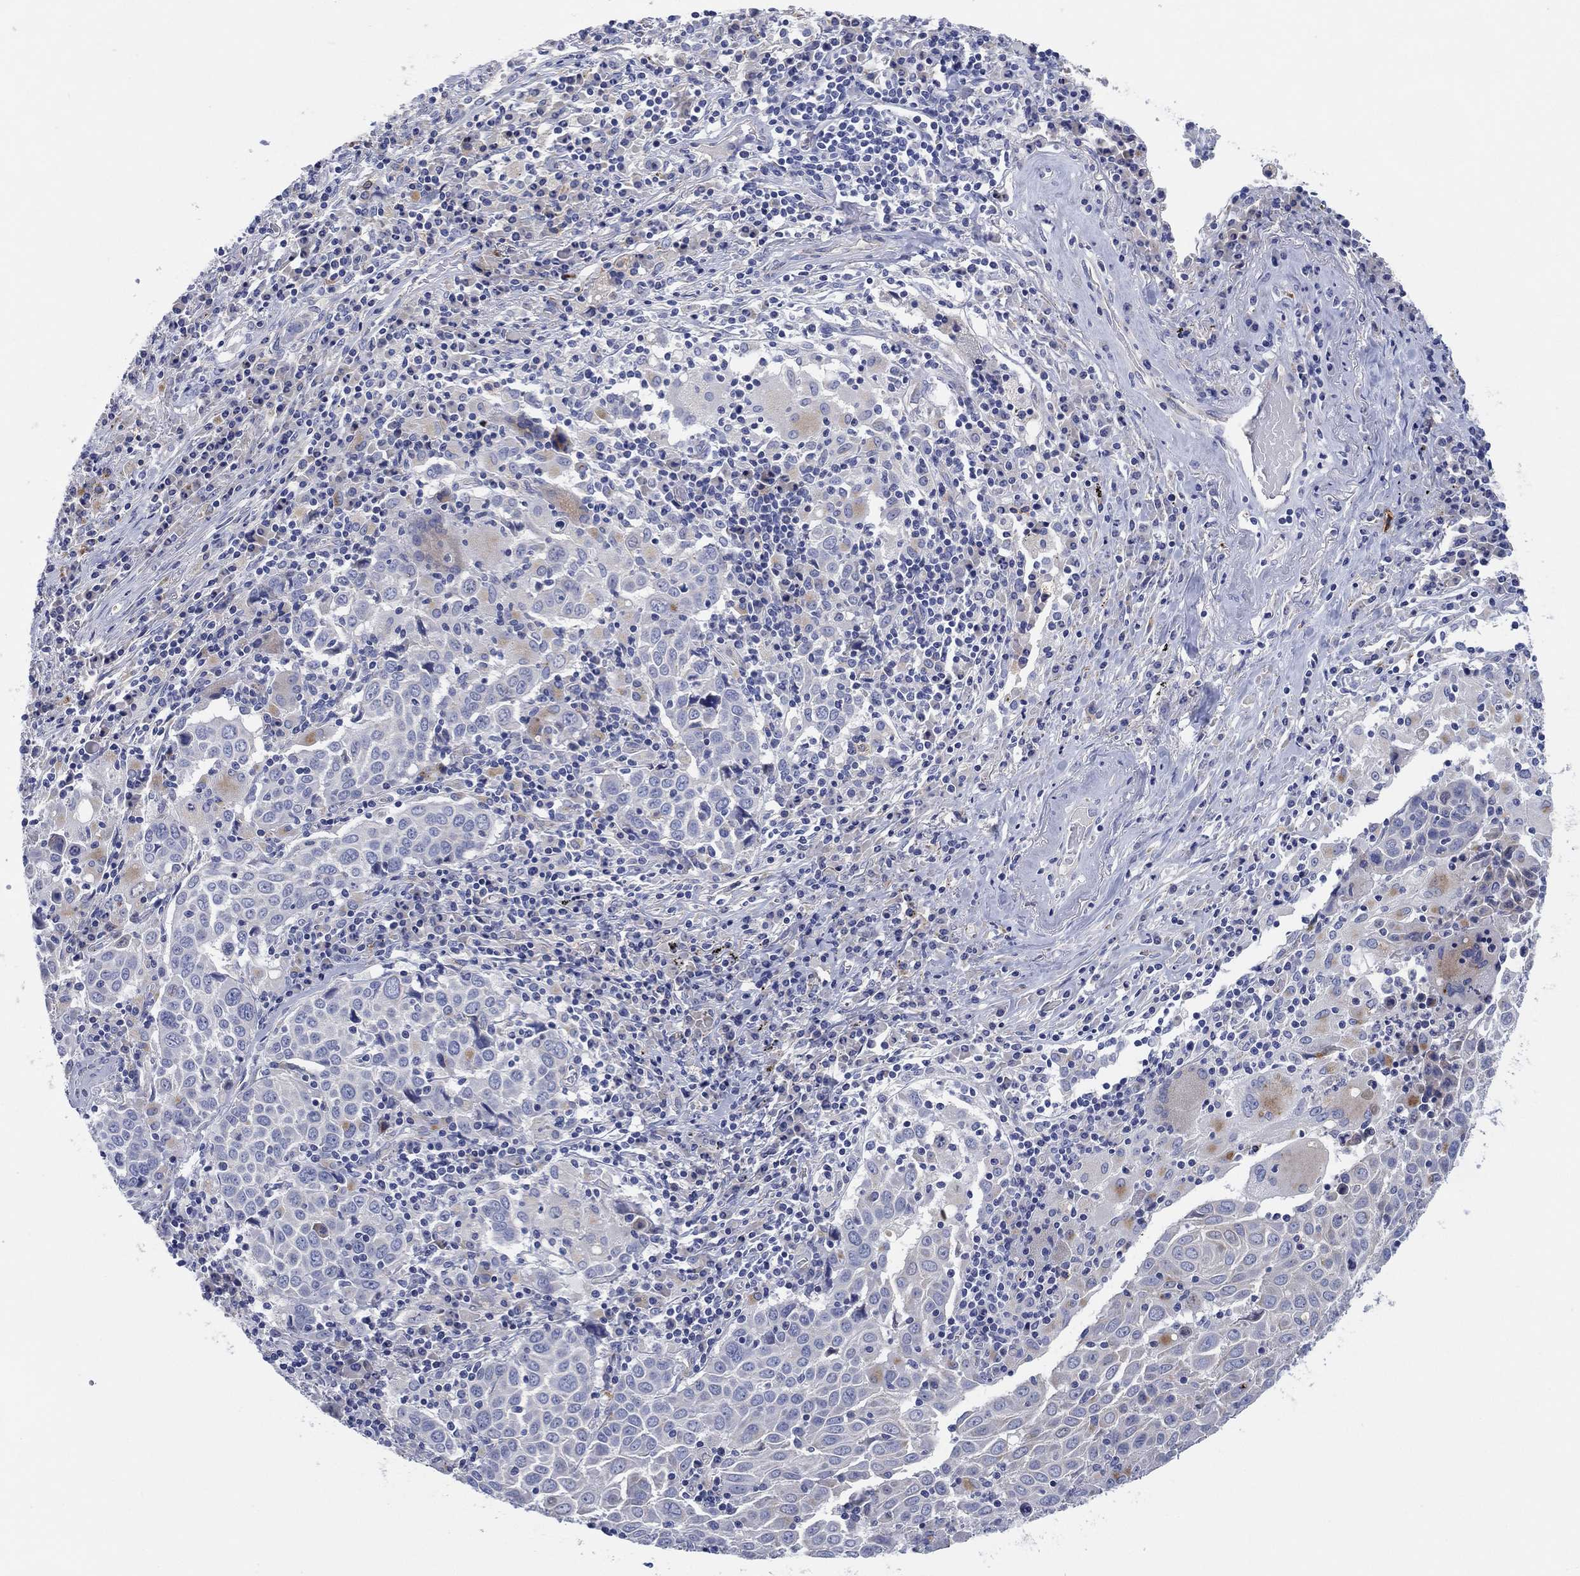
{"staining": {"intensity": "negative", "quantity": "none", "location": "none"}, "tissue": "lung cancer", "cell_type": "Tumor cells", "image_type": "cancer", "snomed": [{"axis": "morphology", "description": "Squamous cell carcinoma, NOS"}, {"axis": "topography", "description": "Lung"}], "caption": "DAB (3,3'-diaminobenzidine) immunohistochemical staining of squamous cell carcinoma (lung) exhibits no significant expression in tumor cells.", "gene": "GALNS", "patient": {"sex": "male", "age": 57}}